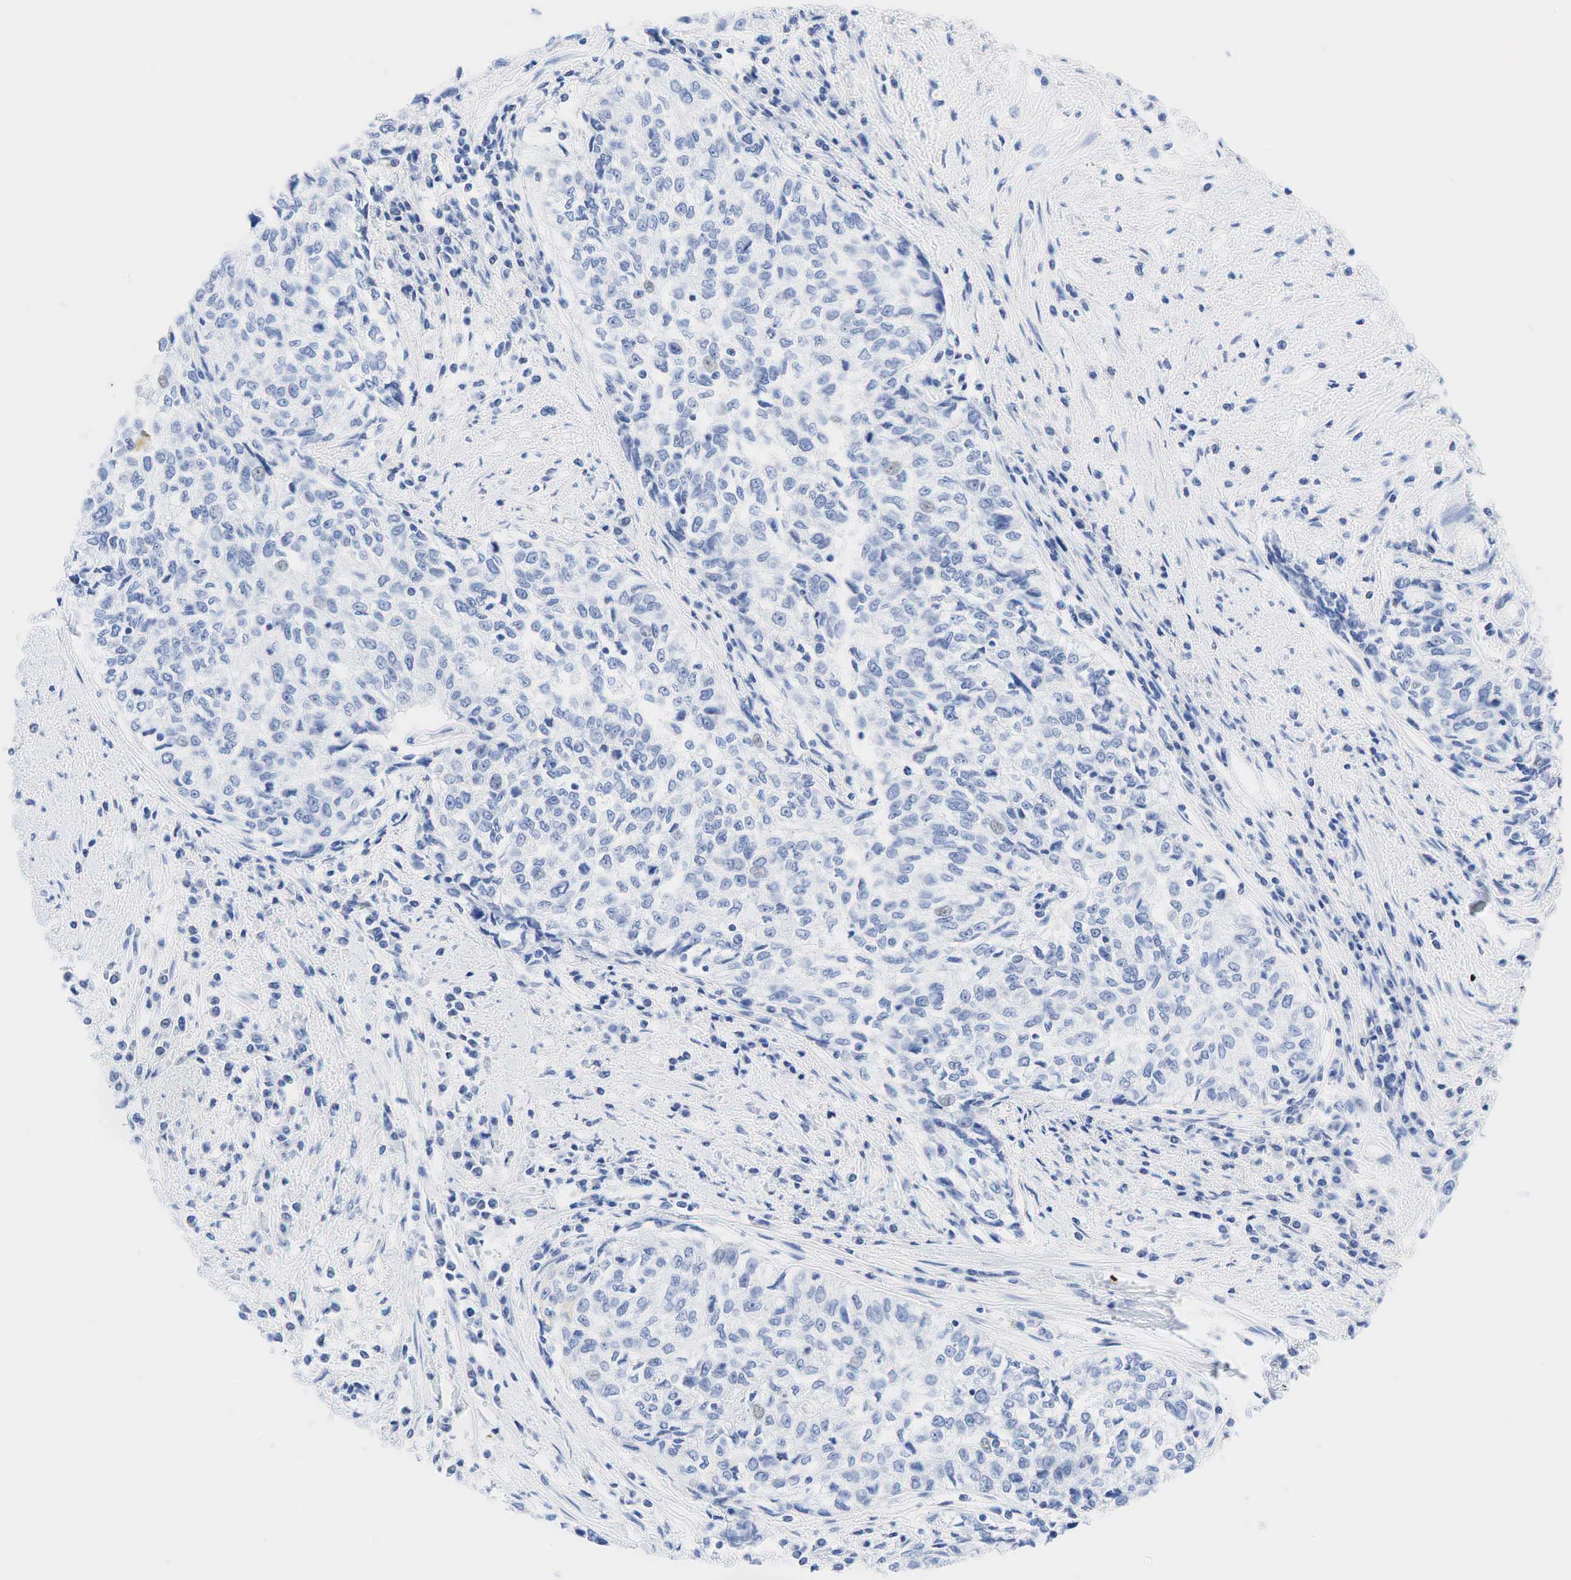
{"staining": {"intensity": "negative", "quantity": "none", "location": "none"}, "tissue": "cervical cancer", "cell_type": "Tumor cells", "image_type": "cancer", "snomed": [{"axis": "morphology", "description": "Squamous cell carcinoma, NOS"}, {"axis": "topography", "description": "Cervix"}], "caption": "IHC of cervical squamous cell carcinoma displays no staining in tumor cells.", "gene": "INHA", "patient": {"sex": "female", "age": 57}}